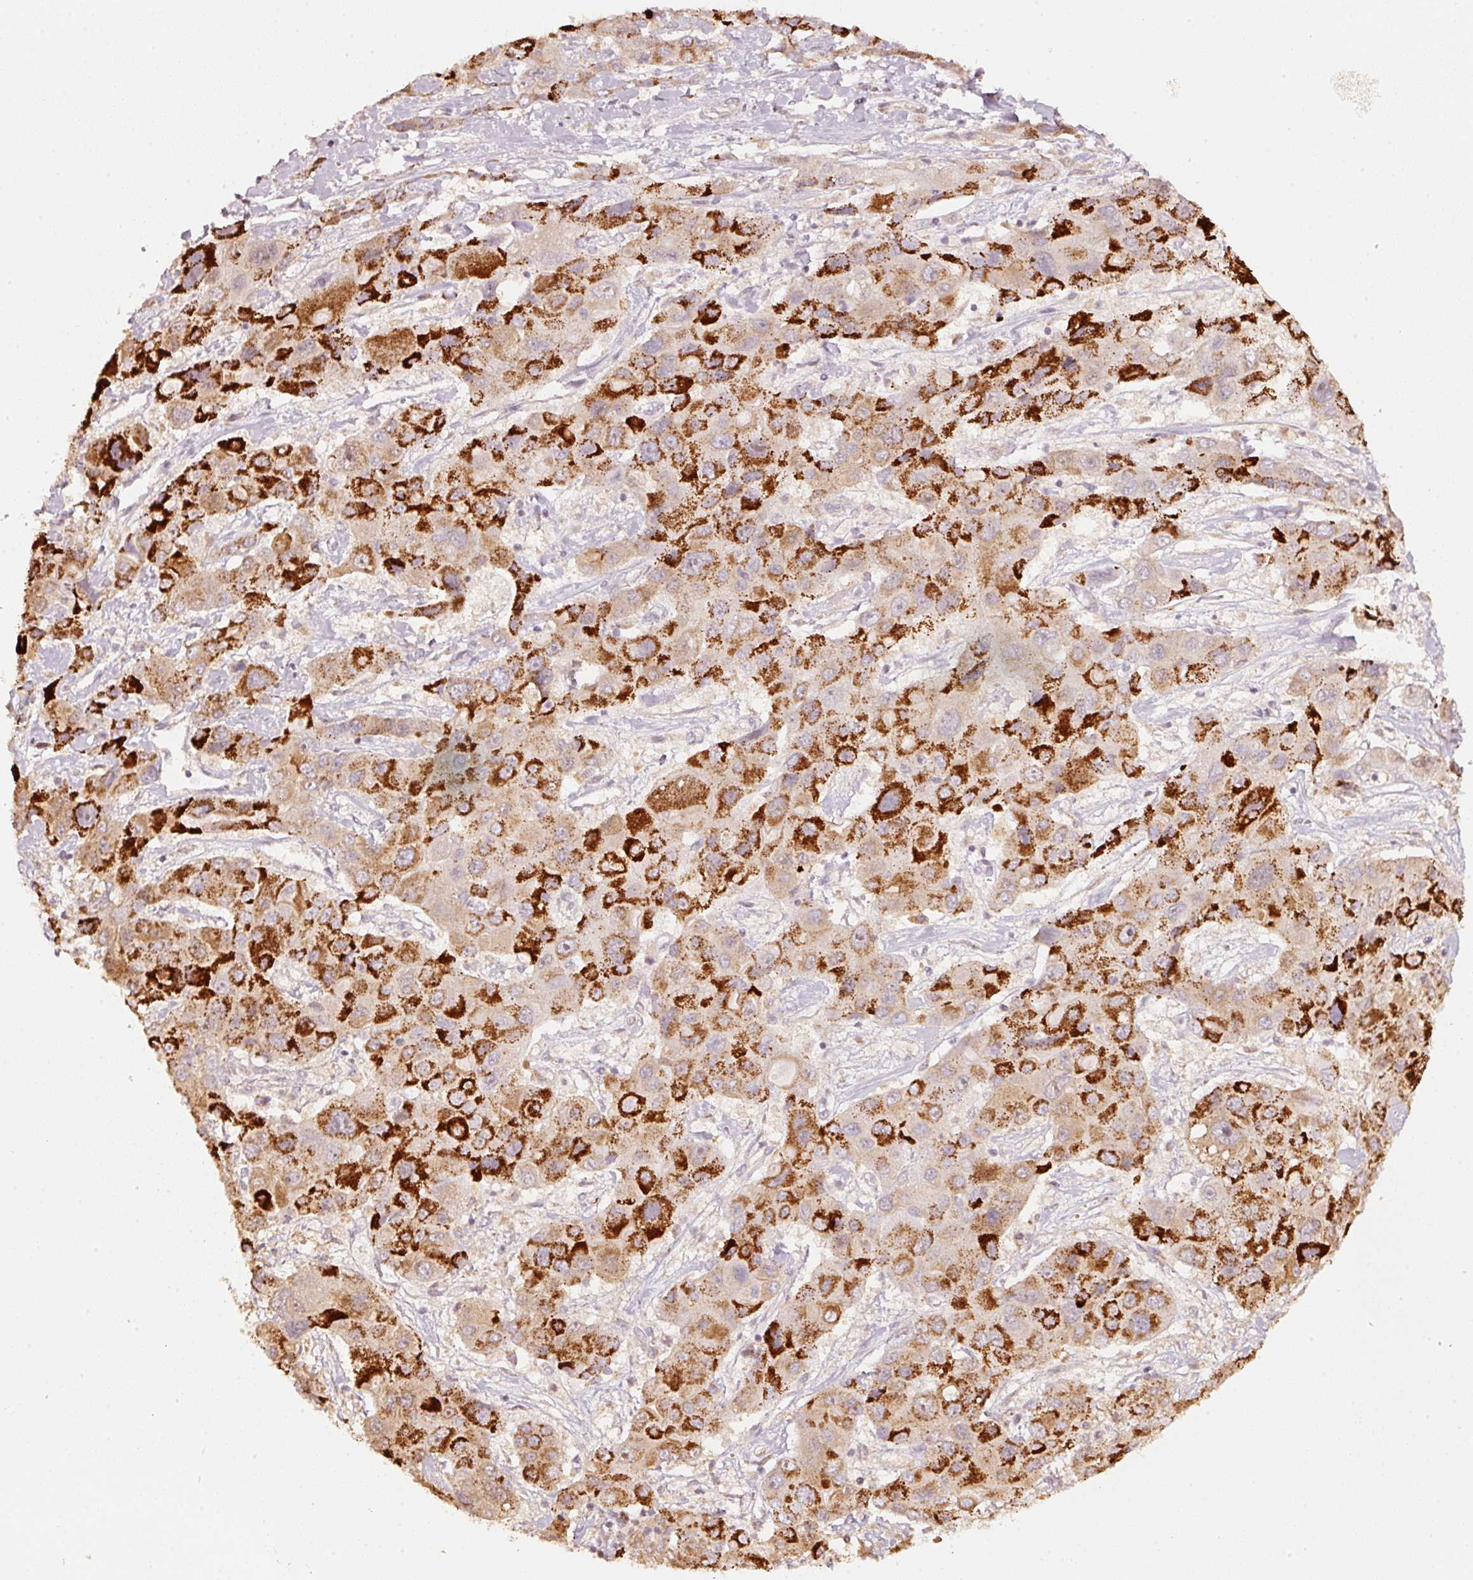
{"staining": {"intensity": "strong", "quantity": "25%-75%", "location": "cytoplasmic/membranous"}, "tissue": "liver cancer", "cell_type": "Tumor cells", "image_type": "cancer", "snomed": [{"axis": "morphology", "description": "Cholangiocarcinoma"}, {"axis": "topography", "description": "Liver"}], "caption": "Approximately 25%-75% of tumor cells in liver cancer (cholangiocarcinoma) show strong cytoplasmic/membranous protein positivity as visualized by brown immunohistochemical staining.", "gene": "RAB35", "patient": {"sex": "male", "age": 67}}